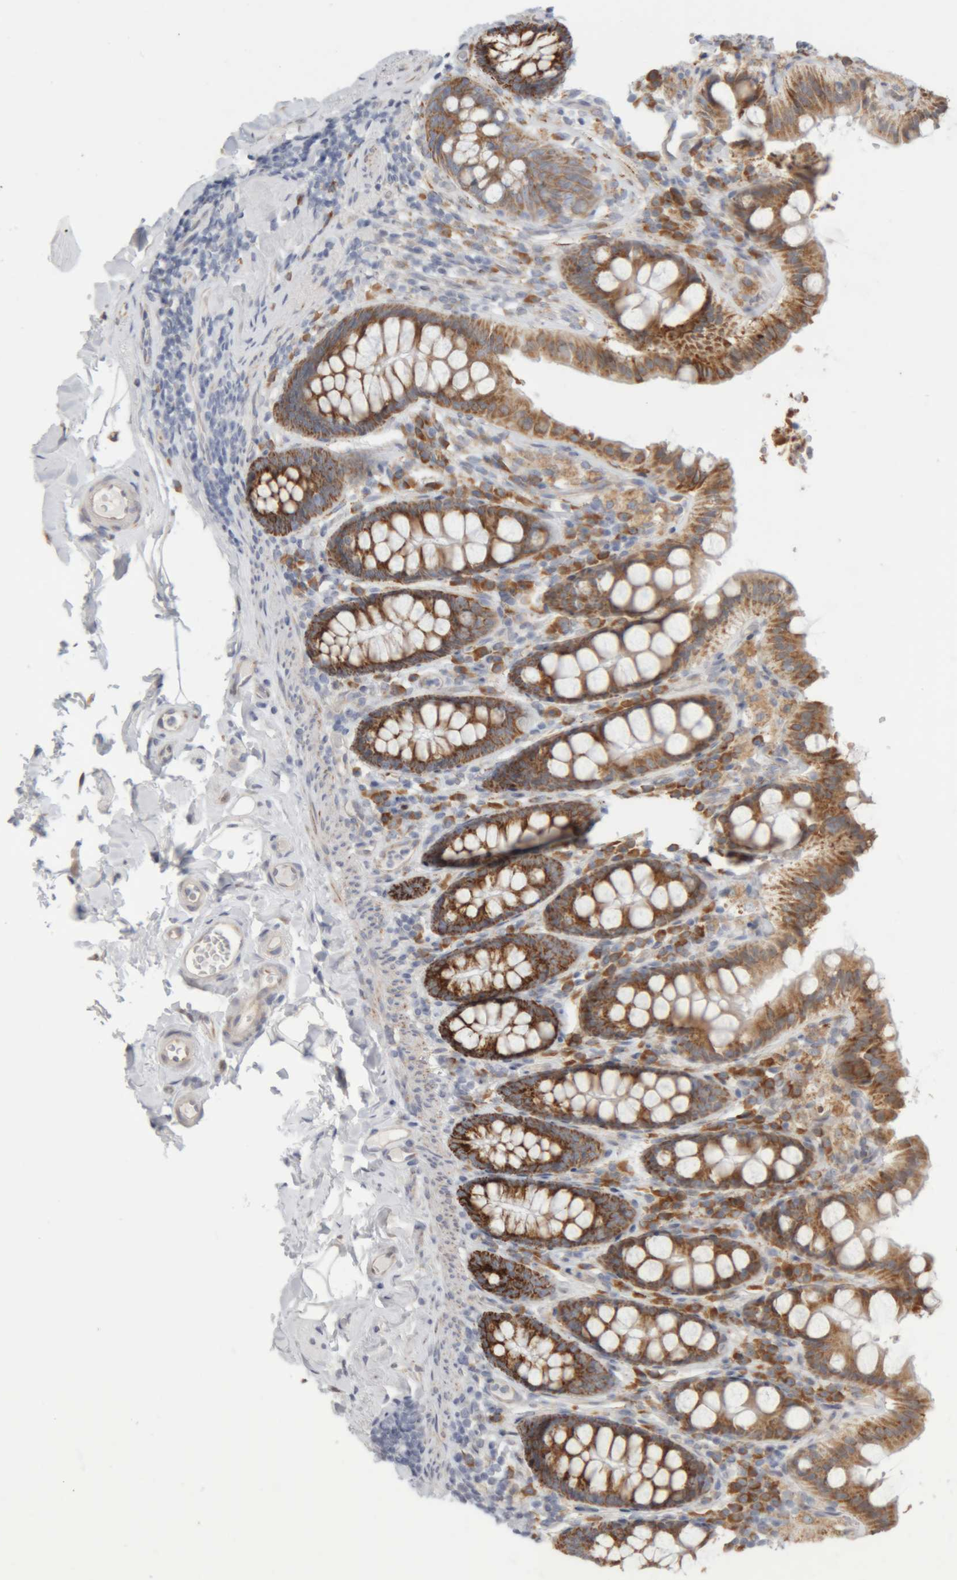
{"staining": {"intensity": "weak", "quantity": ">75%", "location": "cytoplasmic/membranous"}, "tissue": "colon", "cell_type": "Endothelial cells", "image_type": "normal", "snomed": [{"axis": "morphology", "description": "Normal tissue, NOS"}, {"axis": "topography", "description": "Colon"}, {"axis": "topography", "description": "Peripheral nerve tissue"}], "caption": "This histopathology image reveals unremarkable colon stained with immunohistochemistry to label a protein in brown. The cytoplasmic/membranous of endothelial cells show weak positivity for the protein. Nuclei are counter-stained blue.", "gene": "RPN2", "patient": {"sex": "female", "age": 61}}